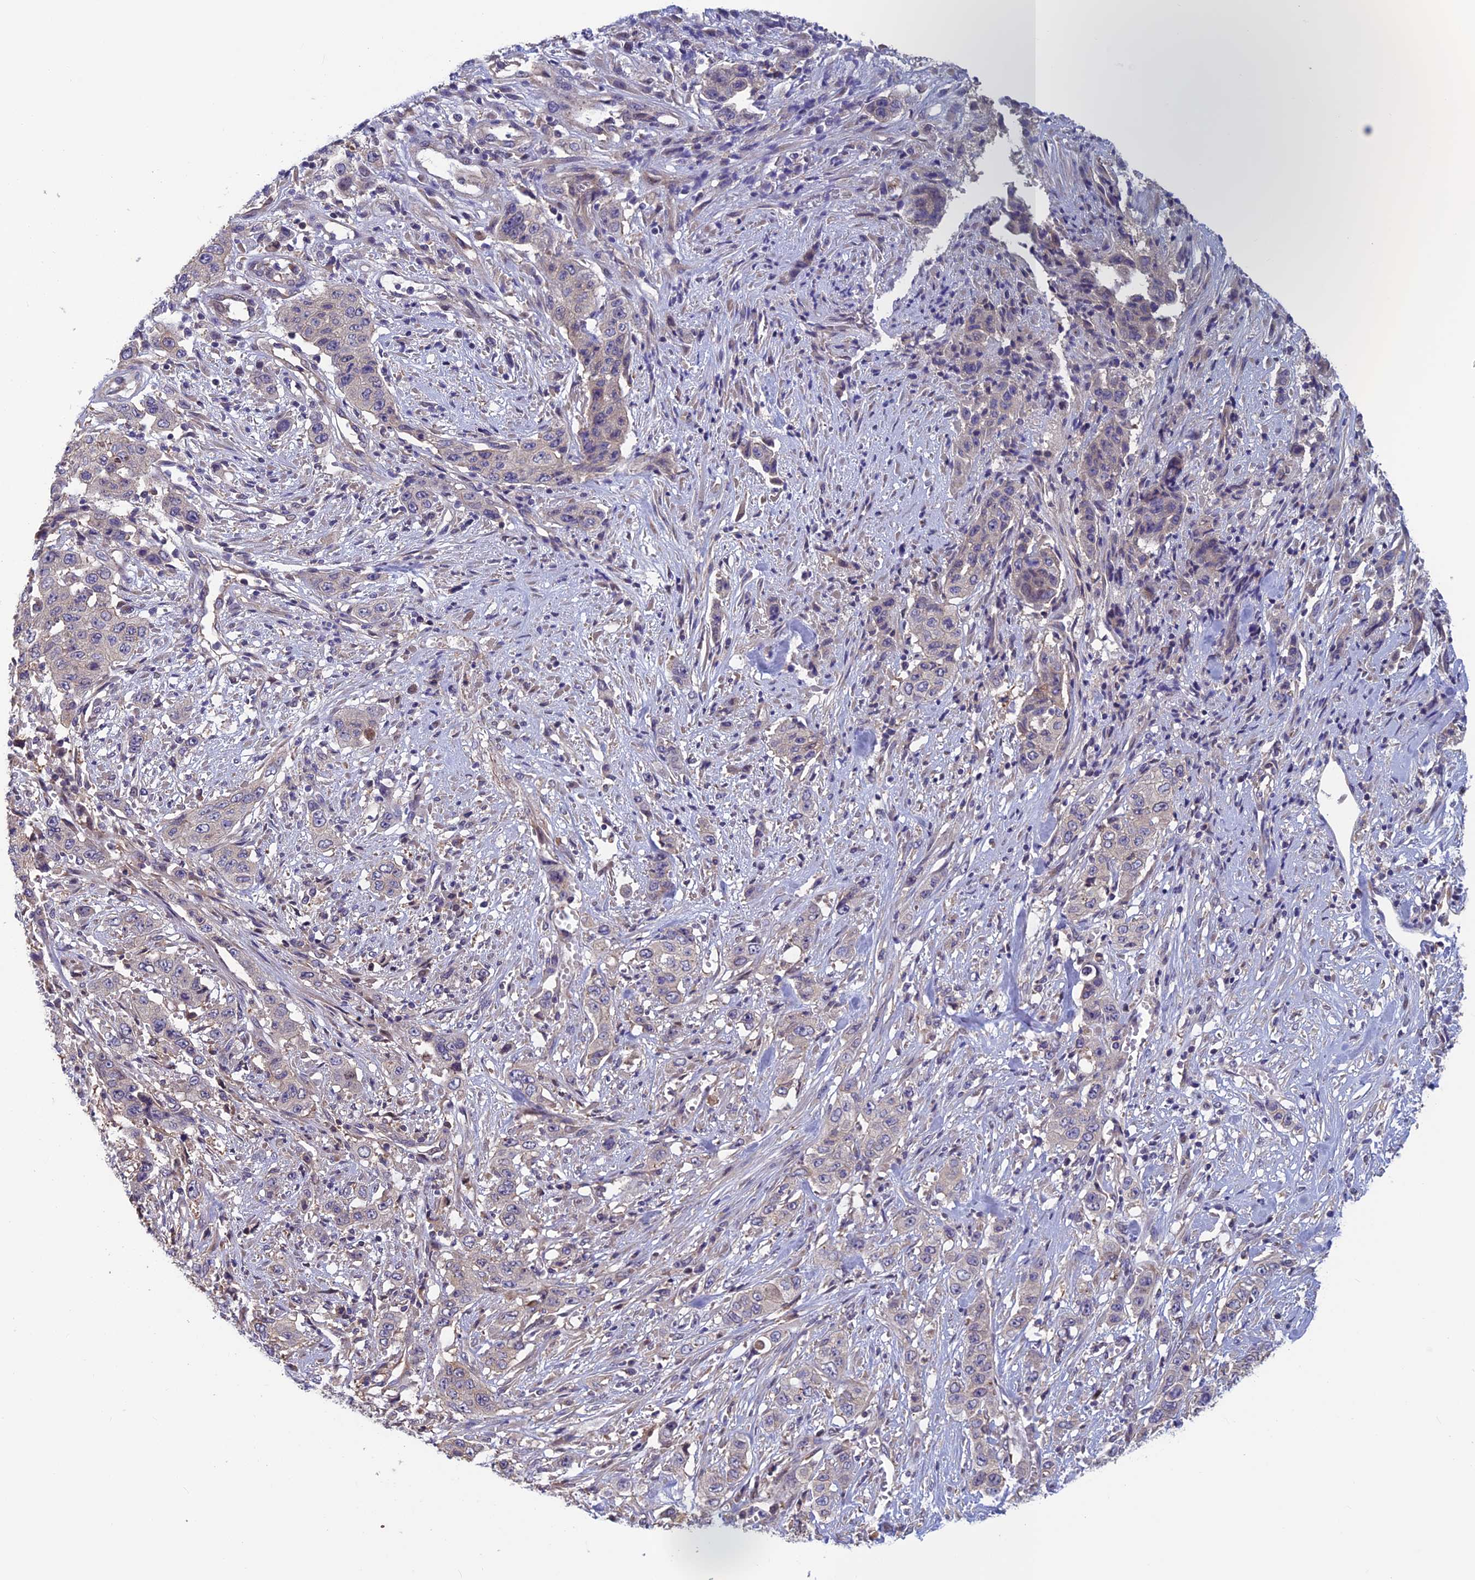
{"staining": {"intensity": "negative", "quantity": "none", "location": "none"}, "tissue": "stomach cancer", "cell_type": "Tumor cells", "image_type": "cancer", "snomed": [{"axis": "morphology", "description": "Adenocarcinoma, NOS"}, {"axis": "topography", "description": "Stomach, upper"}], "caption": "Tumor cells show no significant positivity in stomach cancer (adenocarcinoma).", "gene": "HECA", "patient": {"sex": "male", "age": 62}}